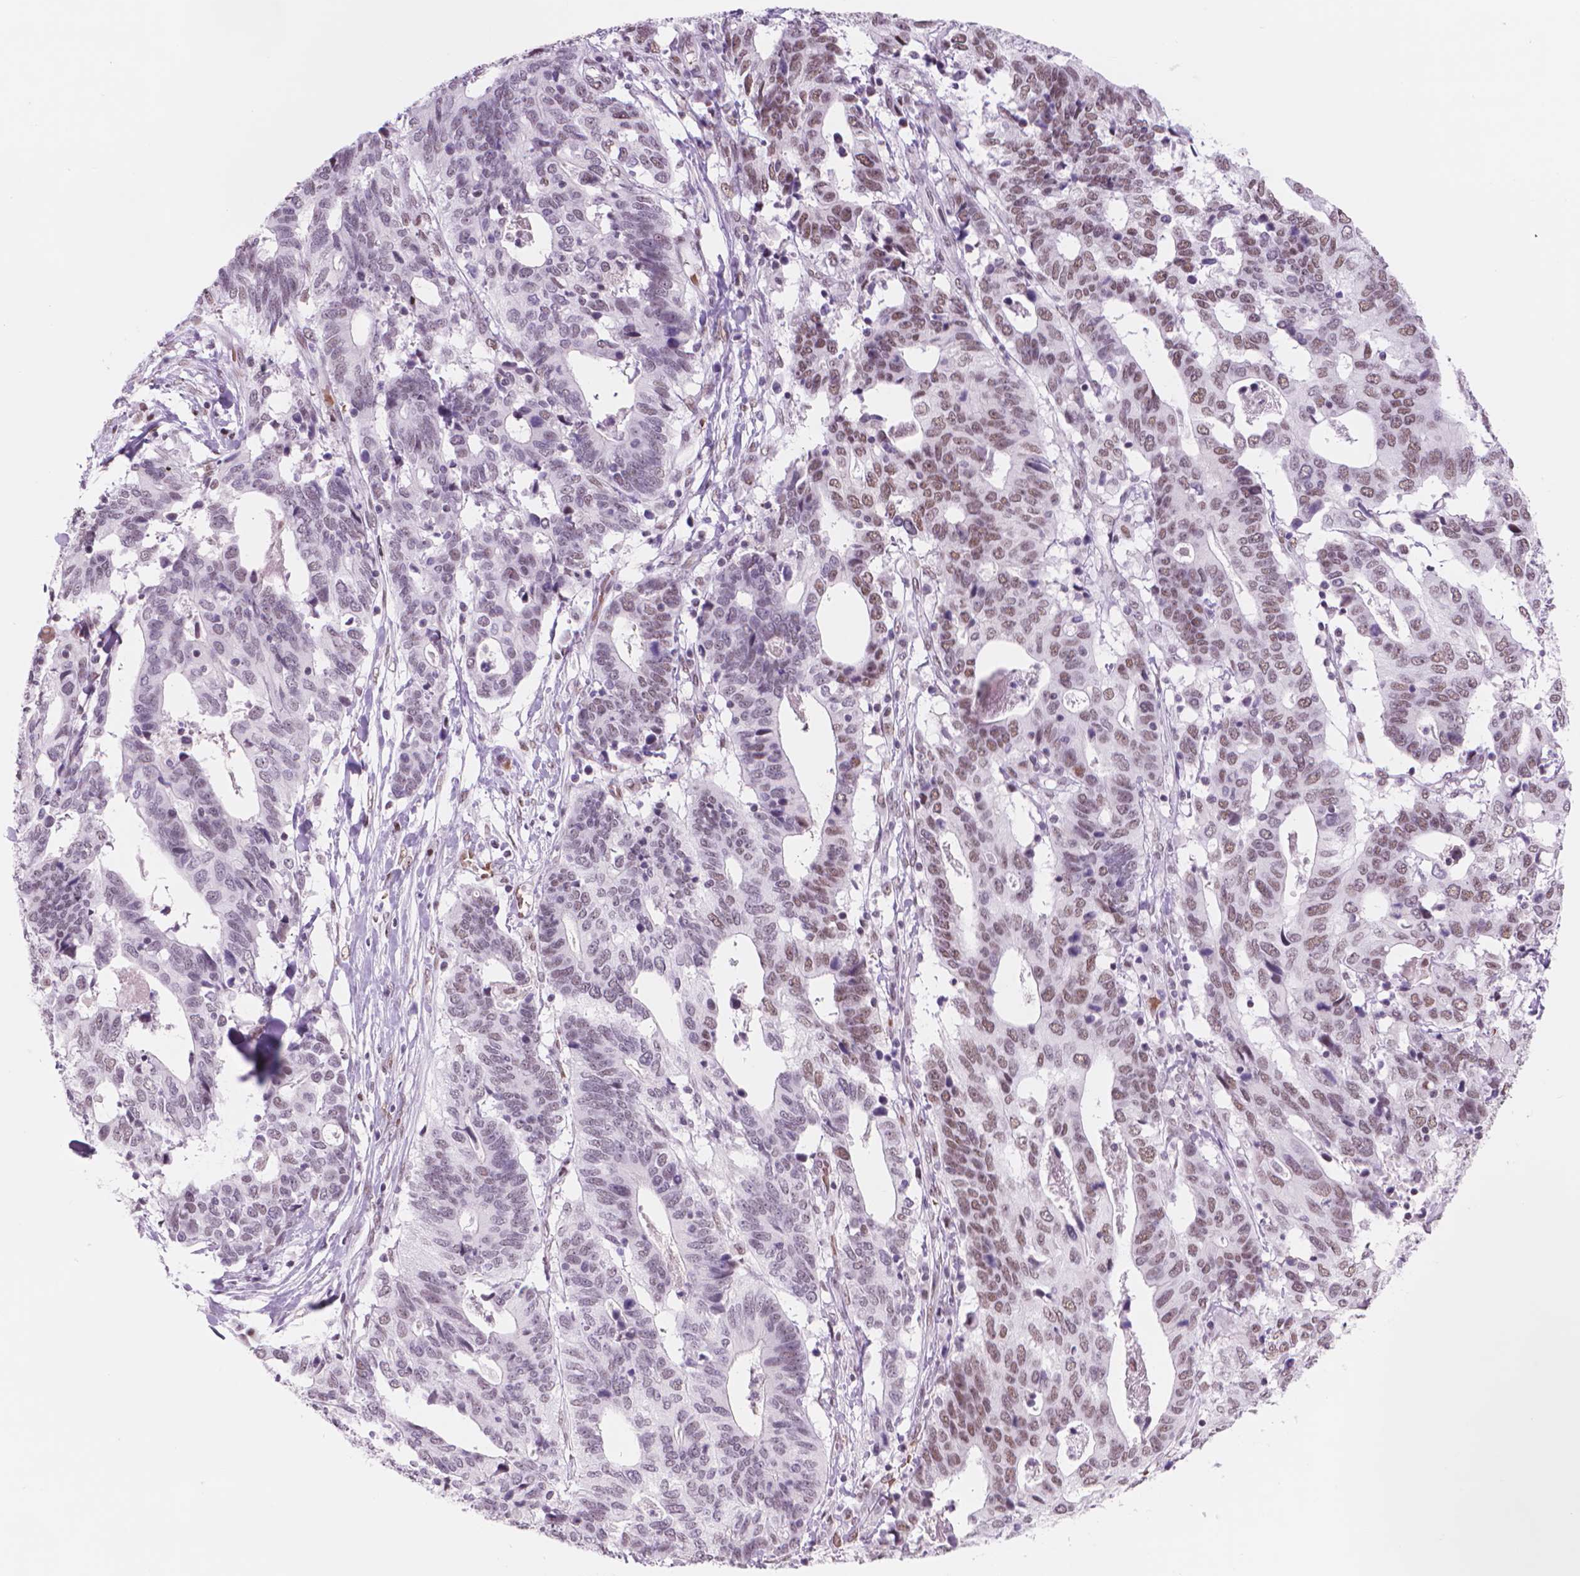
{"staining": {"intensity": "moderate", "quantity": "25%-75%", "location": "nuclear"}, "tissue": "stomach cancer", "cell_type": "Tumor cells", "image_type": "cancer", "snomed": [{"axis": "morphology", "description": "Adenocarcinoma, NOS"}, {"axis": "topography", "description": "Stomach, upper"}], "caption": "Protein staining reveals moderate nuclear staining in approximately 25%-75% of tumor cells in stomach adenocarcinoma.", "gene": "POLR3D", "patient": {"sex": "female", "age": 67}}